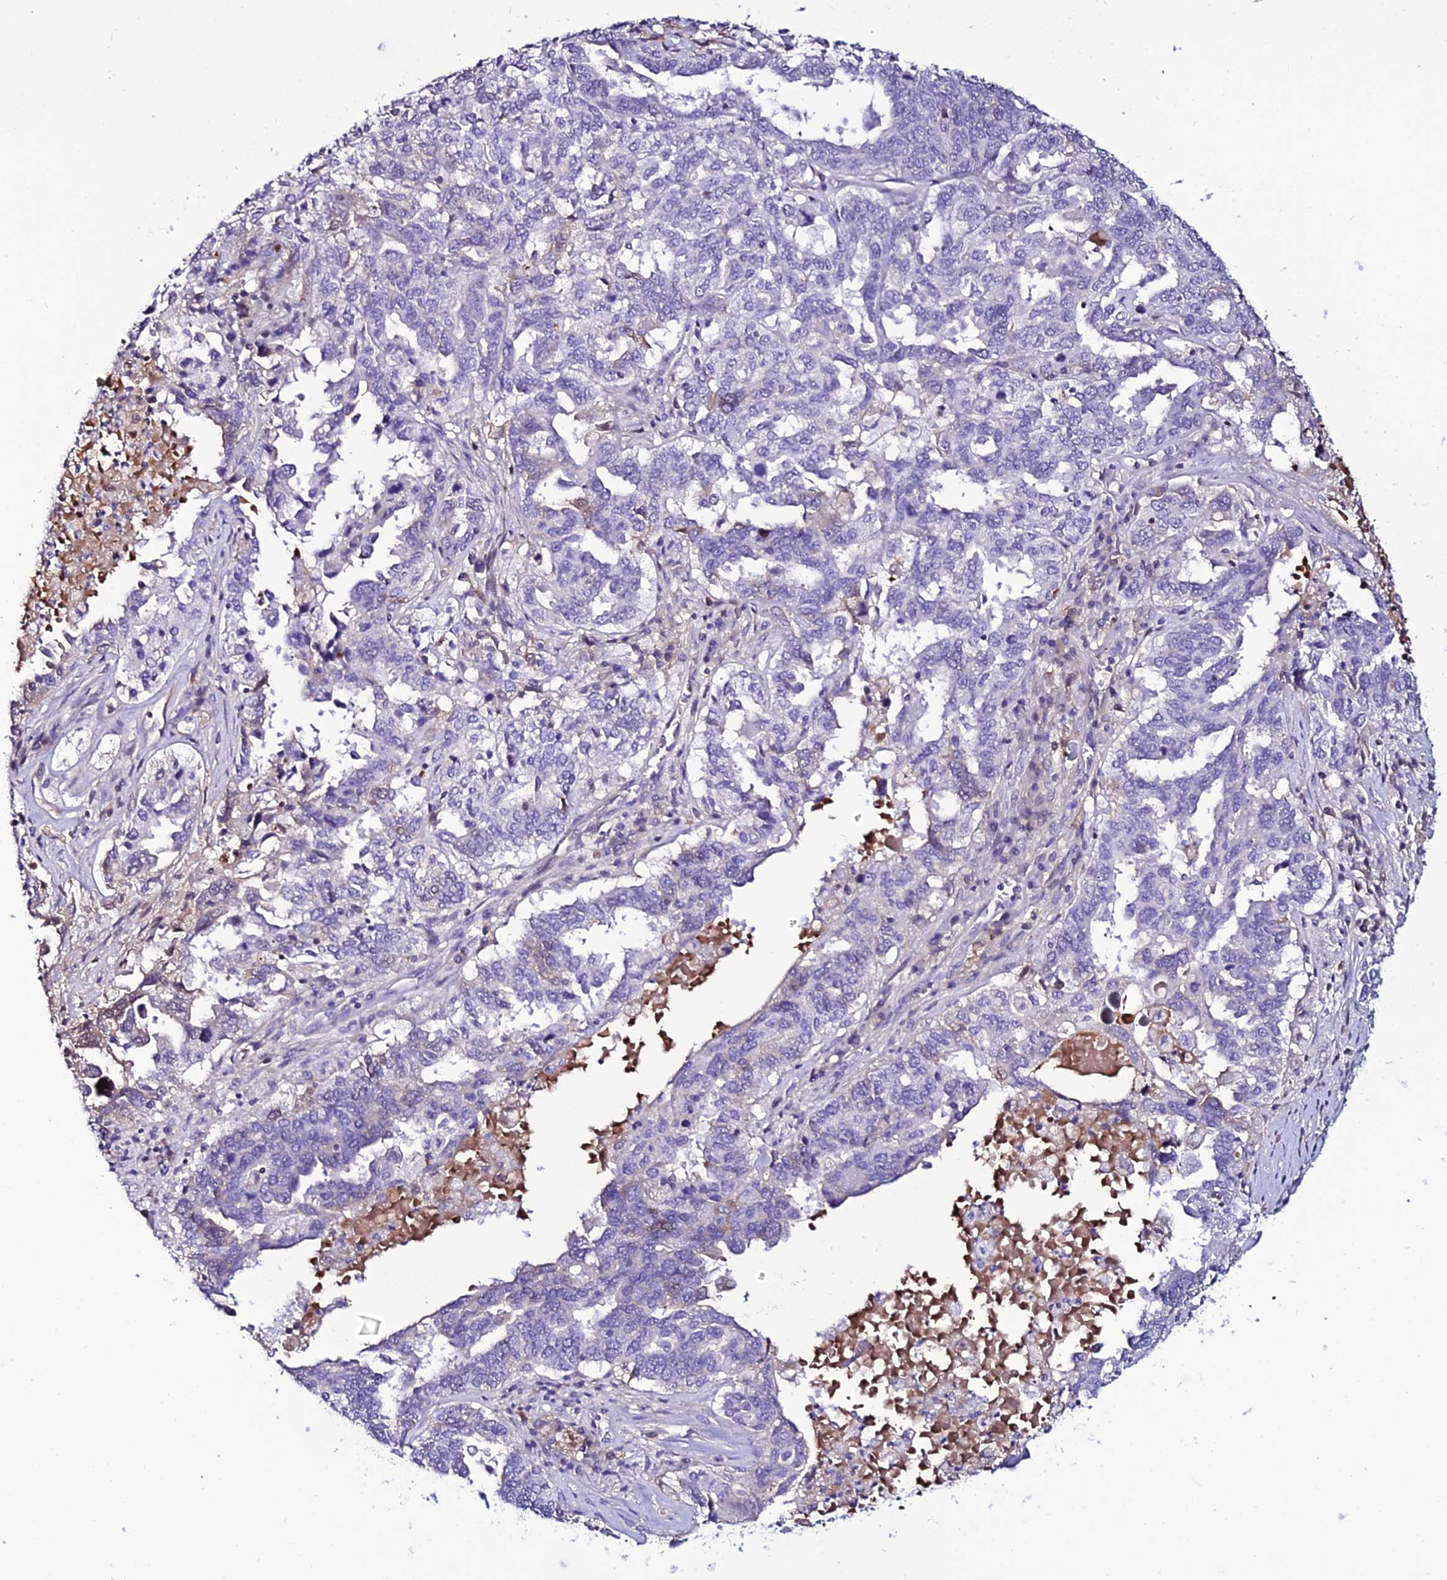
{"staining": {"intensity": "negative", "quantity": "none", "location": "none"}, "tissue": "ovarian cancer", "cell_type": "Tumor cells", "image_type": "cancer", "snomed": [{"axis": "morphology", "description": "Carcinoma, endometroid"}, {"axis": "topography", "description": "Ovary"}], "caption": "IHC photomicrograph of endometroid carcinoma (ovarian) stained for a protein (brown), which reveals no expression in tumor cells.", "gene": "DEFB132", "patient": {"sex": "female", "age": 62}}